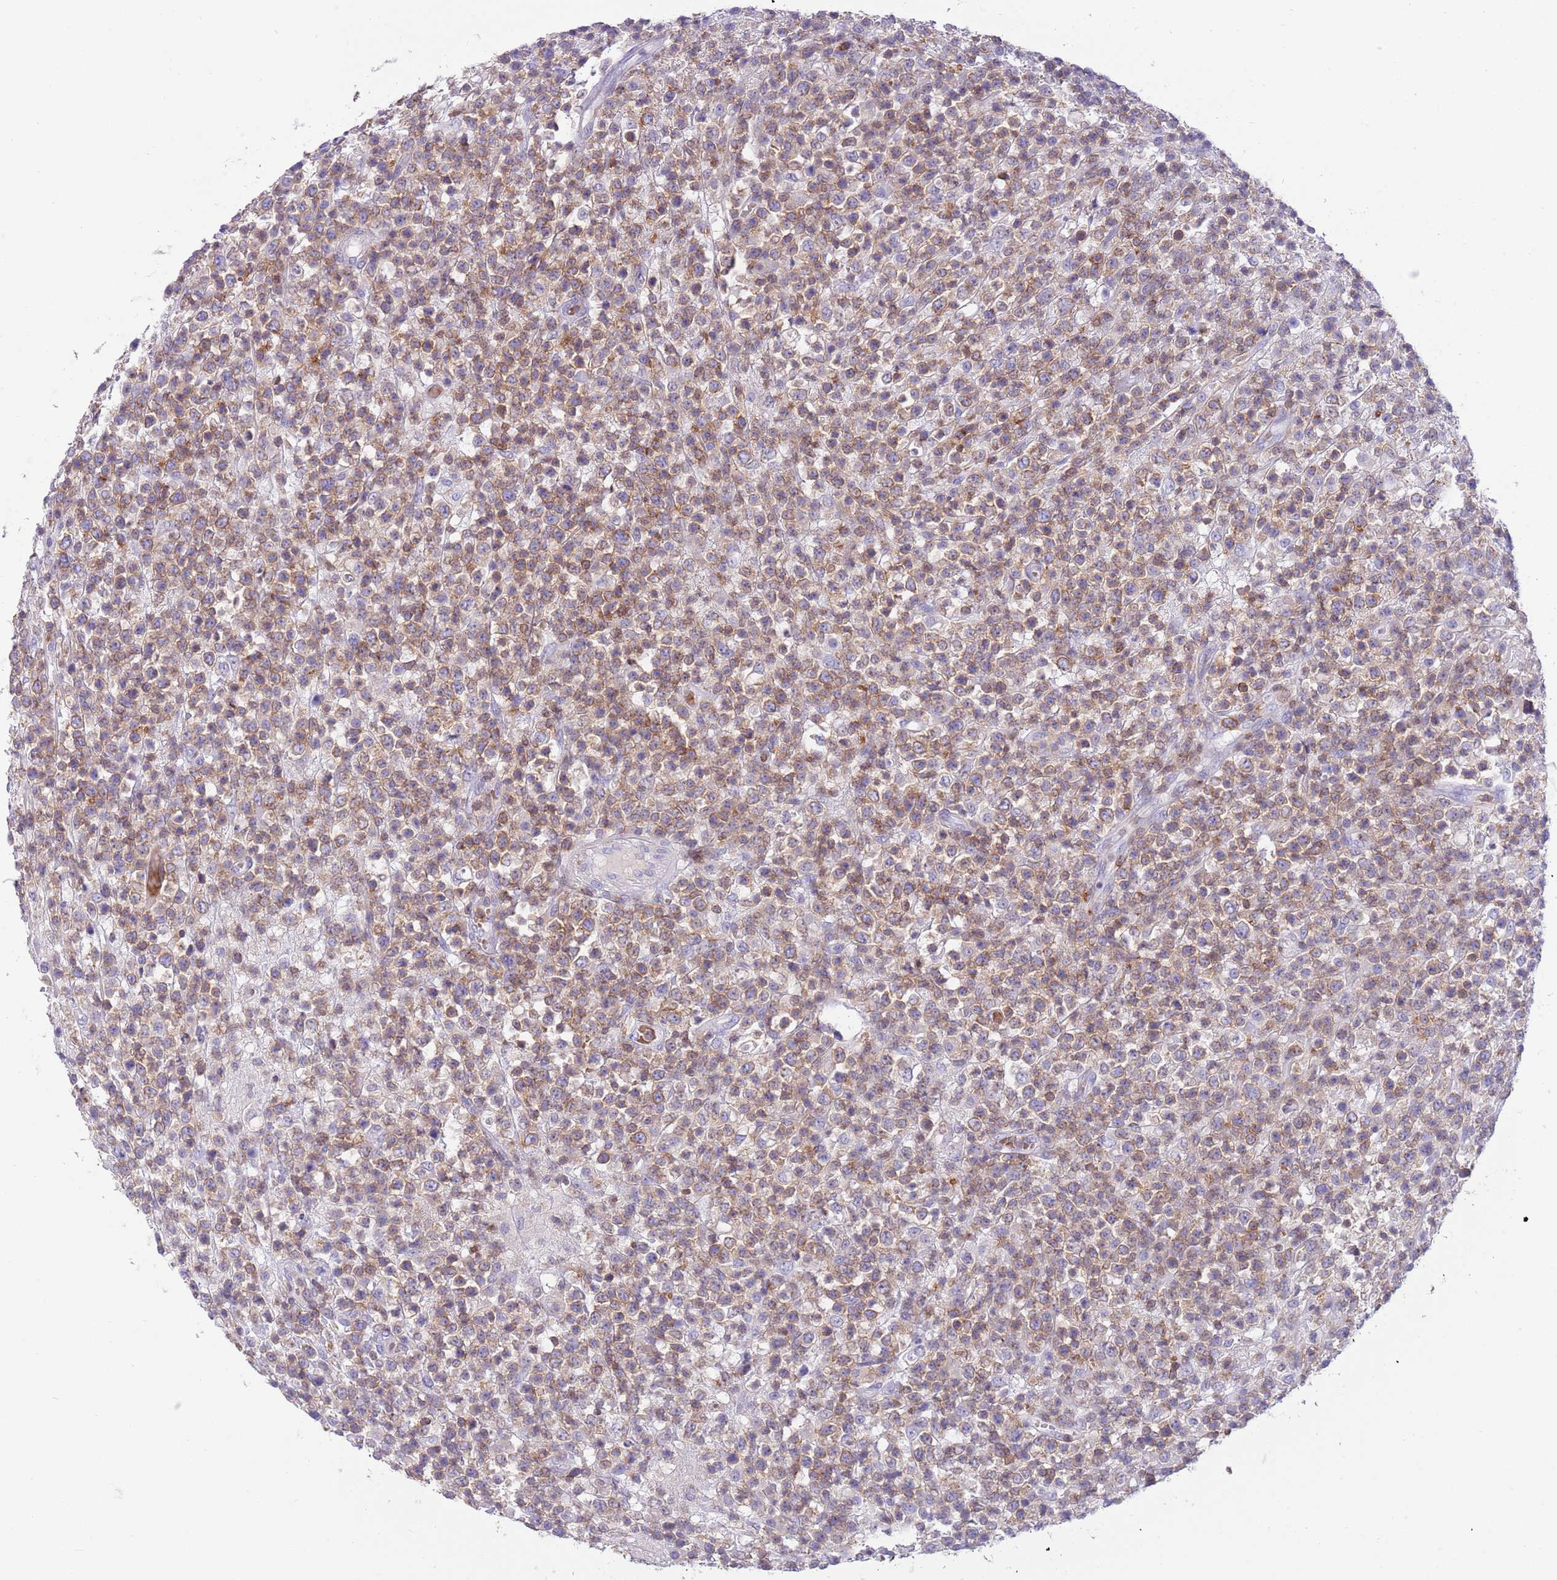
{"staining": {"intensity": "moderate", "quantity": ">75%", "location": "cytoplasmic/membranous"}, "tissue": "lymphoma", "cell_type": "Tumor cells", "image_type": "cancer", "snomed": [{"axis": "morphology", "description": "Malignant lymphoma, non-Hodgkin's type, High grade"}, {"axis": "topography", "description": "Colon"}], "caption": "A high-resolution image shows immunohistochemistry (IHC) staining of lymphoma, which reveals moderate cytoplasmic/membranous expression in about >75% of tumor cells. Nuclei are stained in blue.", "gene": "OR4Q3", "patient": {"sex": "female", "age": 53}}